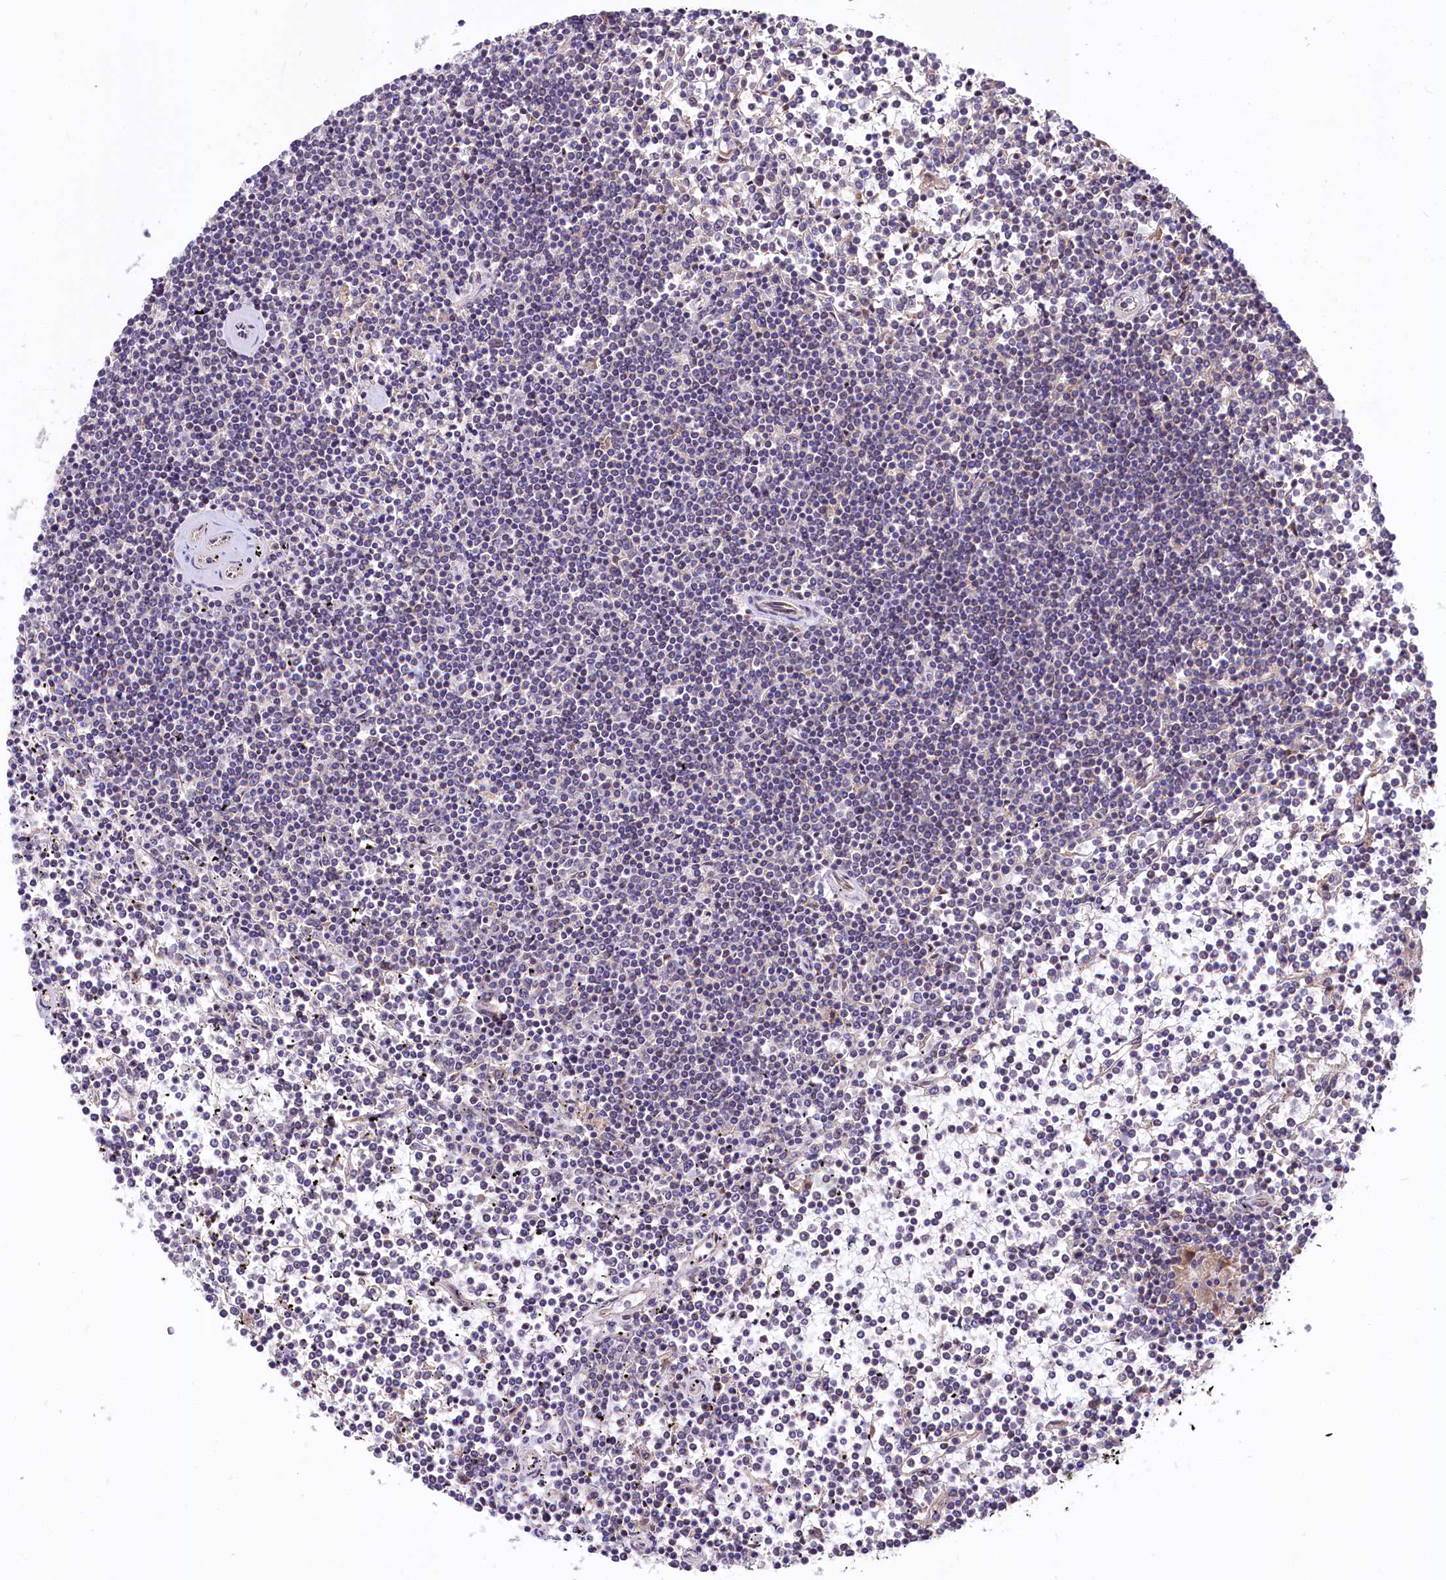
{"staining": {"intensity": "negative", "quantity": "none", "location": "none"}, "tissue": "lymphoma", "cell_type": "Tumor cells", "image_type": "cancer", "snomed": [{"axis": "morphology", "description": "Malignant lymphoma, non-Hodgkin's type, Low grade"}, {"axis": "topography", "description": "Spleen"}], "caption": "Human malignant lymphoma, non-Hodgkin's type (low-grade) stained for a protein using immunohistochemistry shows no staining in tumor cells.", "gene": "UBE3A", "patient": {"sex": "female", "age": 19}}